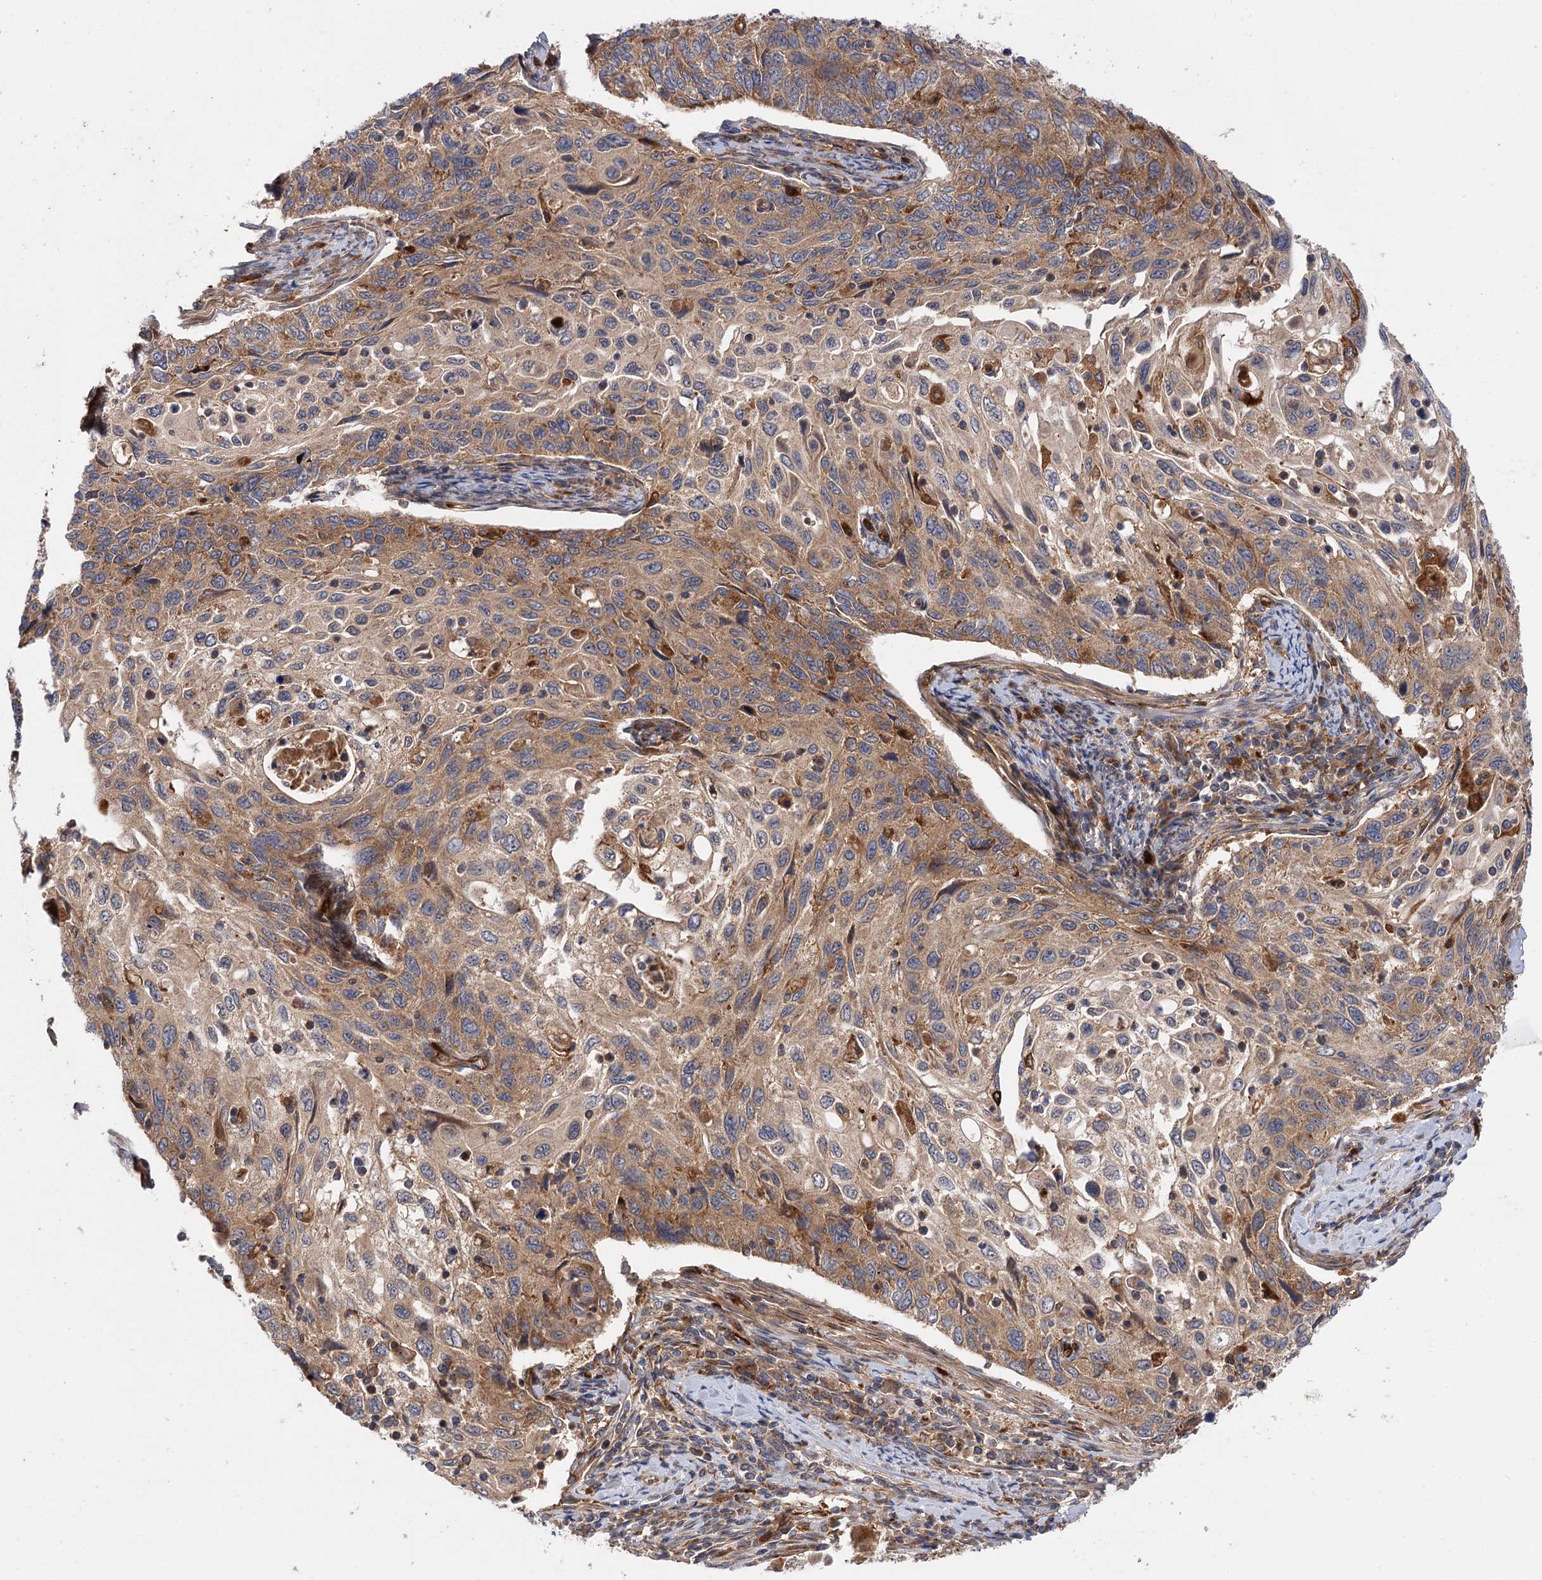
{"staining": {"intensity": "moderate", "quantity": ">75%", "location": "cytoplasmic/membranous"}, "tissue": "cervical cancer", "cell_type": "Tumor cells", "image_type": "cancer", "snomed": [{"axis": "morphology", "description": "Squamous cell carcinoma, NOS"}, {"axis": "topography", "description": "Cervix"}], "caption": "A histopathology image of human cervical cancer (squamous cell carcinoma) stained for a protein exhibits moderate cytoplasmic/membranous brown staining in tumor cells. (DAB IHC, brown staining for protein, blue staining for nuclei).", "gene": "PATL1", "patient": {"sex": "female", "age": 70}}